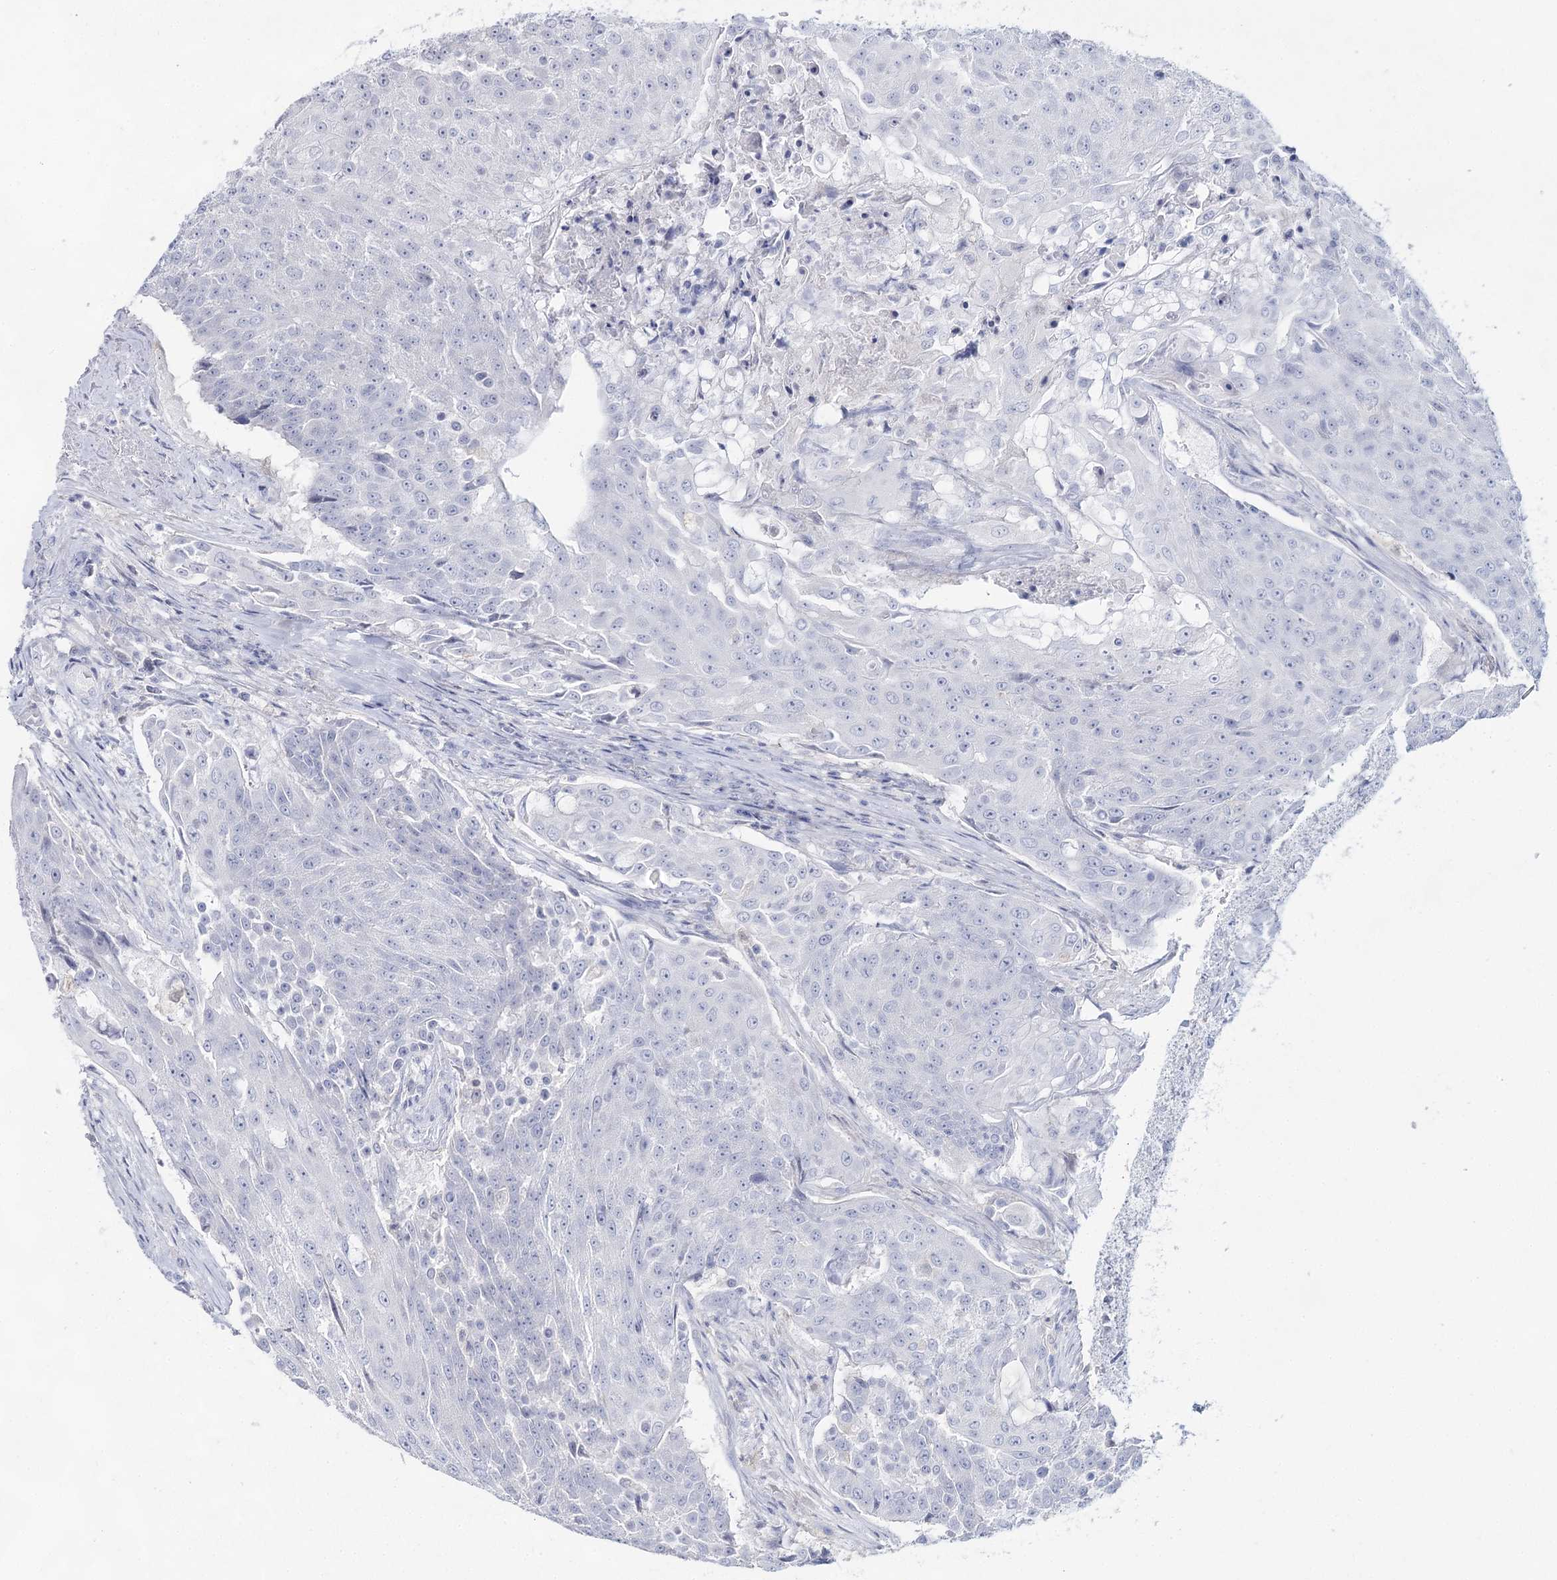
{"staining": {"intensity": "negative", "quantity": "none", "location": "none"}, "tissue": "urothelial cancer", "cell_type": "Tumor cells", "image_type": "cancer", "snomed": [{"axis": "morphology", "description": "Urothelial carcinoma, High grade"}, {"axis": "topography", "description": "Urinary bladder"}], "caption": "High power microscopy histopathology image of an immunohistochemistry photomicrograph of urothelial cancer, revealing no significant expression in tumor cells.", "gene": "SLC17A2", "patient": {"sex": "female", "age": 63}}